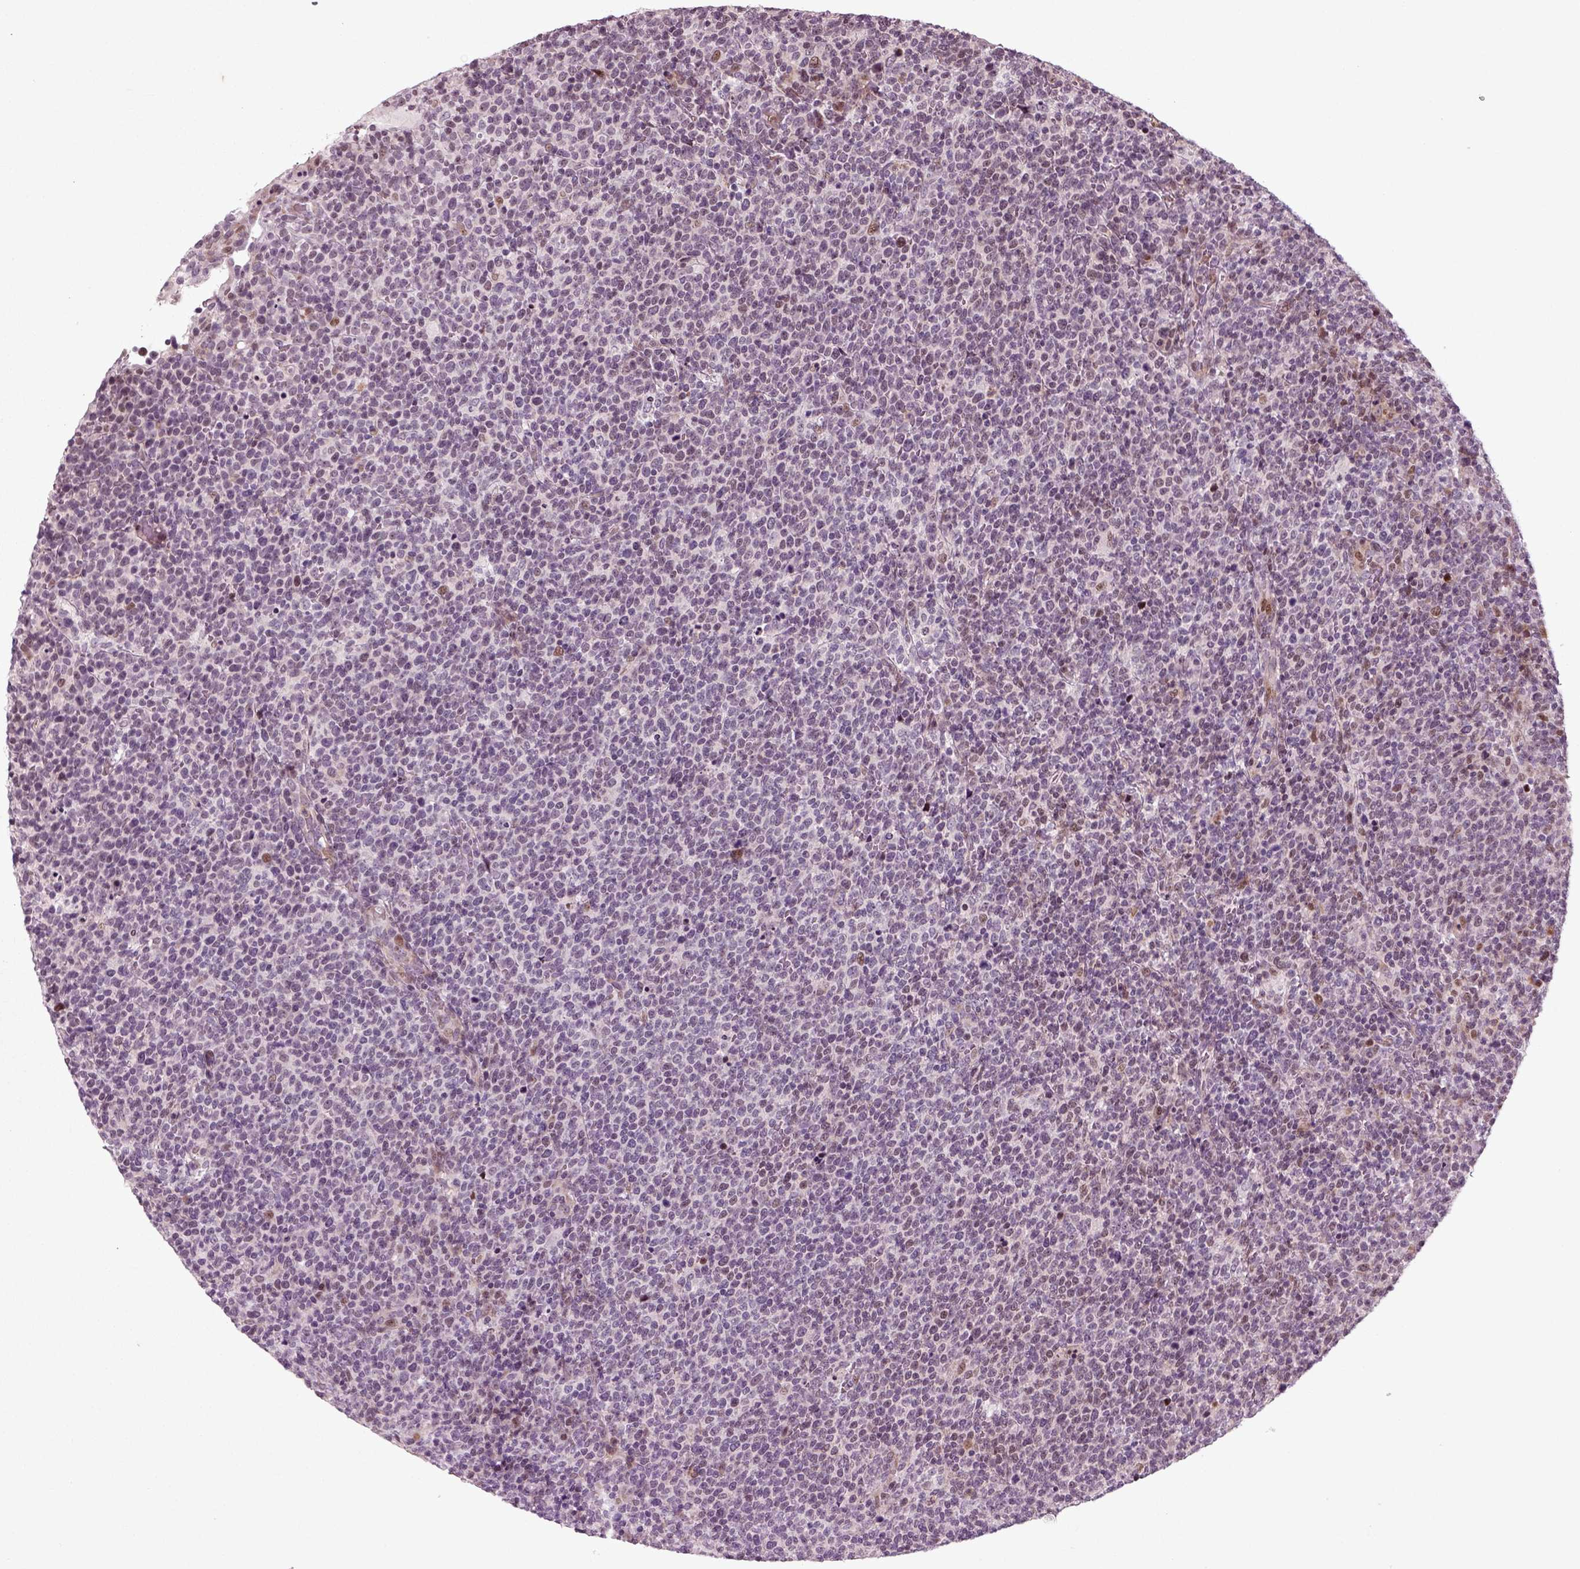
{"staining": {"intensity": "negative", "quantity": "none", "location": "none"}, "tissue": "lymphoma", "cell_type": "Tumor cells", "image_type": "cancer", "snomed": [{"axis": "morphology", "description": "Malignant lymphoma, non-Hodgkin's type, High grade"}, {"axis": "topography", "description": "Lymph node"}], "caption": "Immunohistochemistry (IHC) image of human high-grade malignant lymphoma, non-Hodgkin's type stained for a protein (brown), which displays no expression in tumor cells. (Brightfield microscopy of DAB immunohistochemistry at high magnification).", "gene": "CDC14A", "patient": {"sex": "male", "age": 61}}